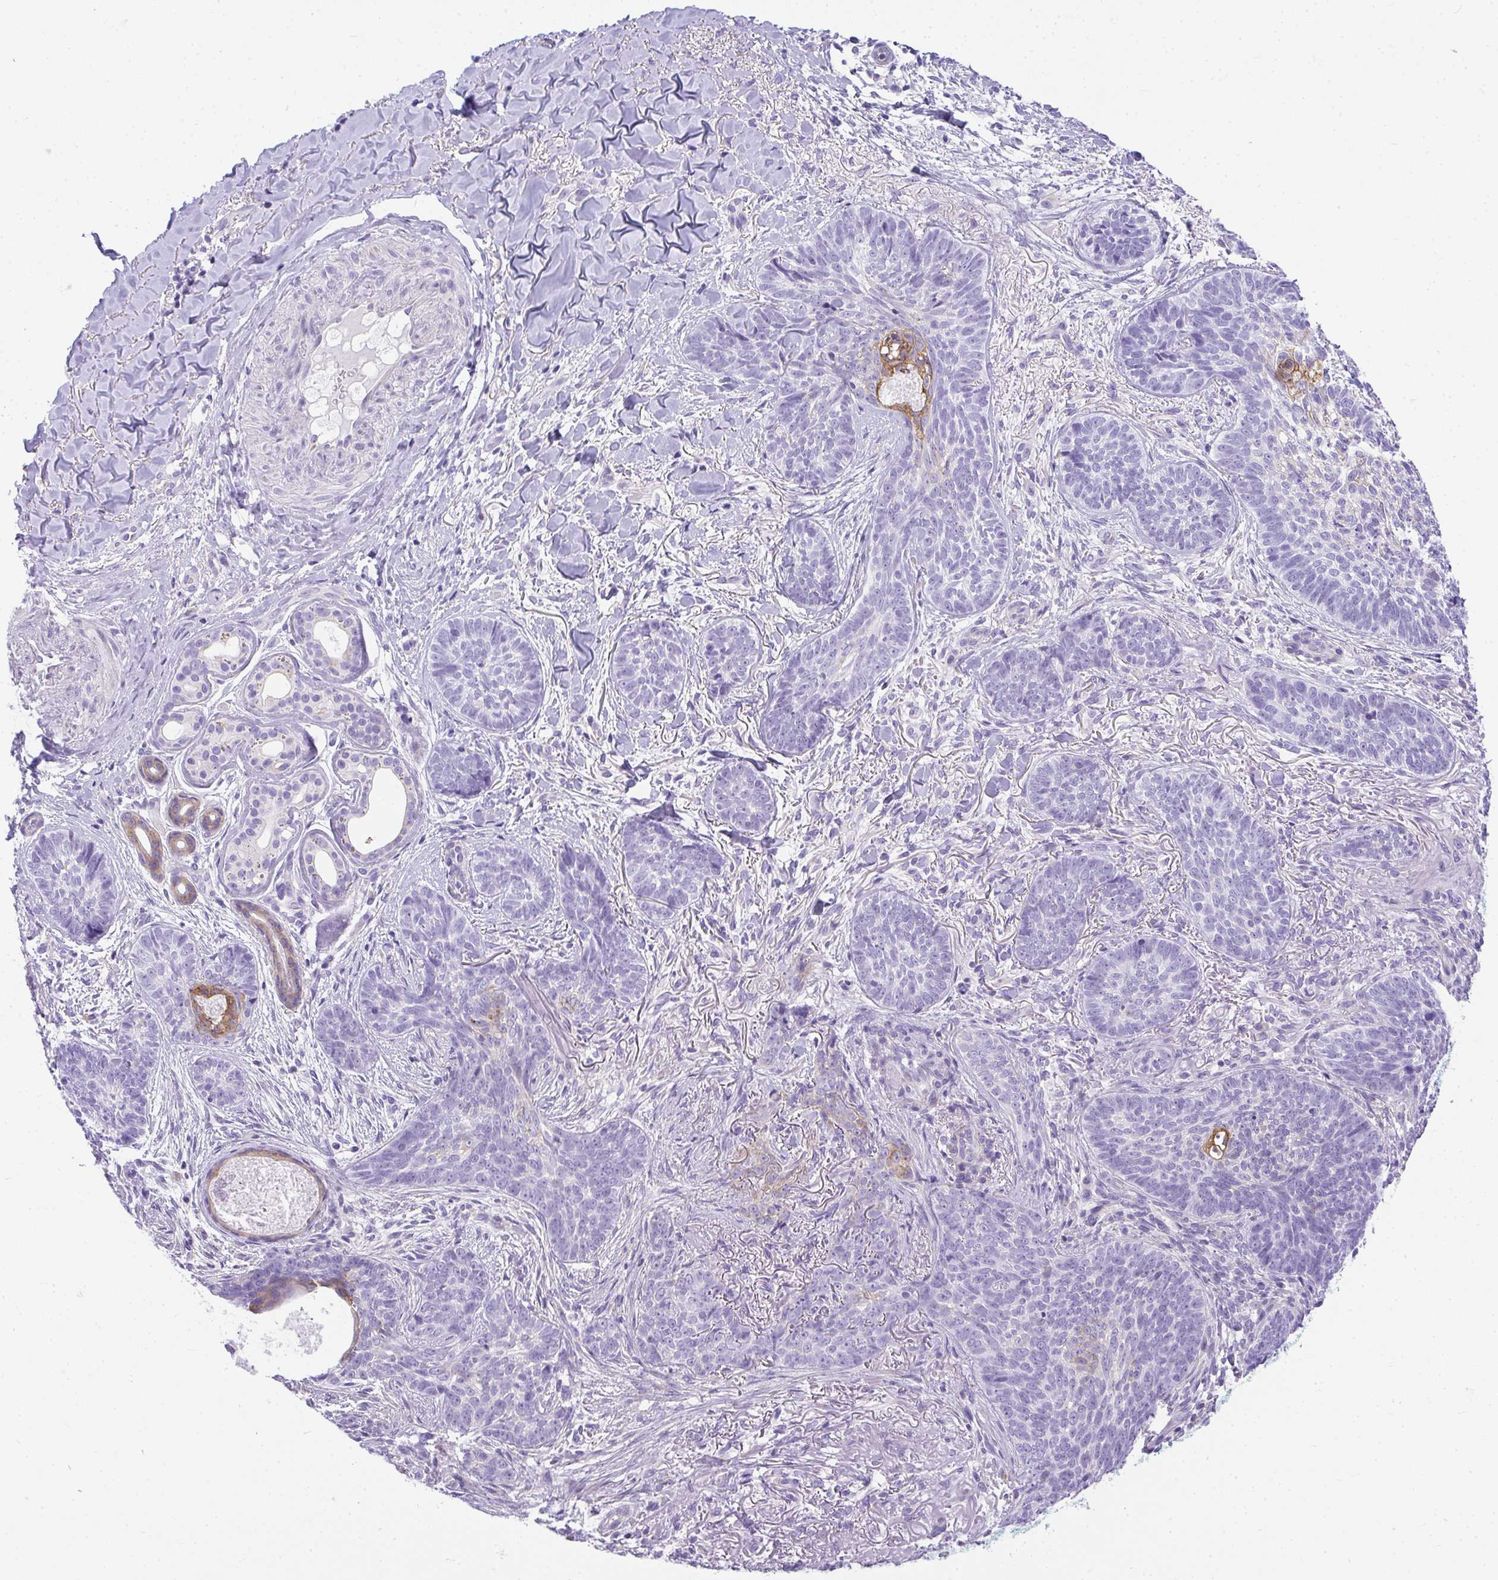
{"staining": {"intensity": "negative", "quantity": "none", "location": "none"}, "tissue": "skin cancer", "cell_type": "Tumor cells", "image_type": "cancer", "snomed": [{"axis": "morphology", "description": "Basal cell carcinoma"}, {"axis": "topography", "description": "Skin"}, {"axis": "topography", "description": "Skin of face"}], "caption": "IHC image of neoplastic tissue: skin basal cell carcinoma stained with DAB demonstrates no significant protein positivity in tumor cells.", "gene": "PLPPR3", "patient": {"sex": "male", "age": 88}}